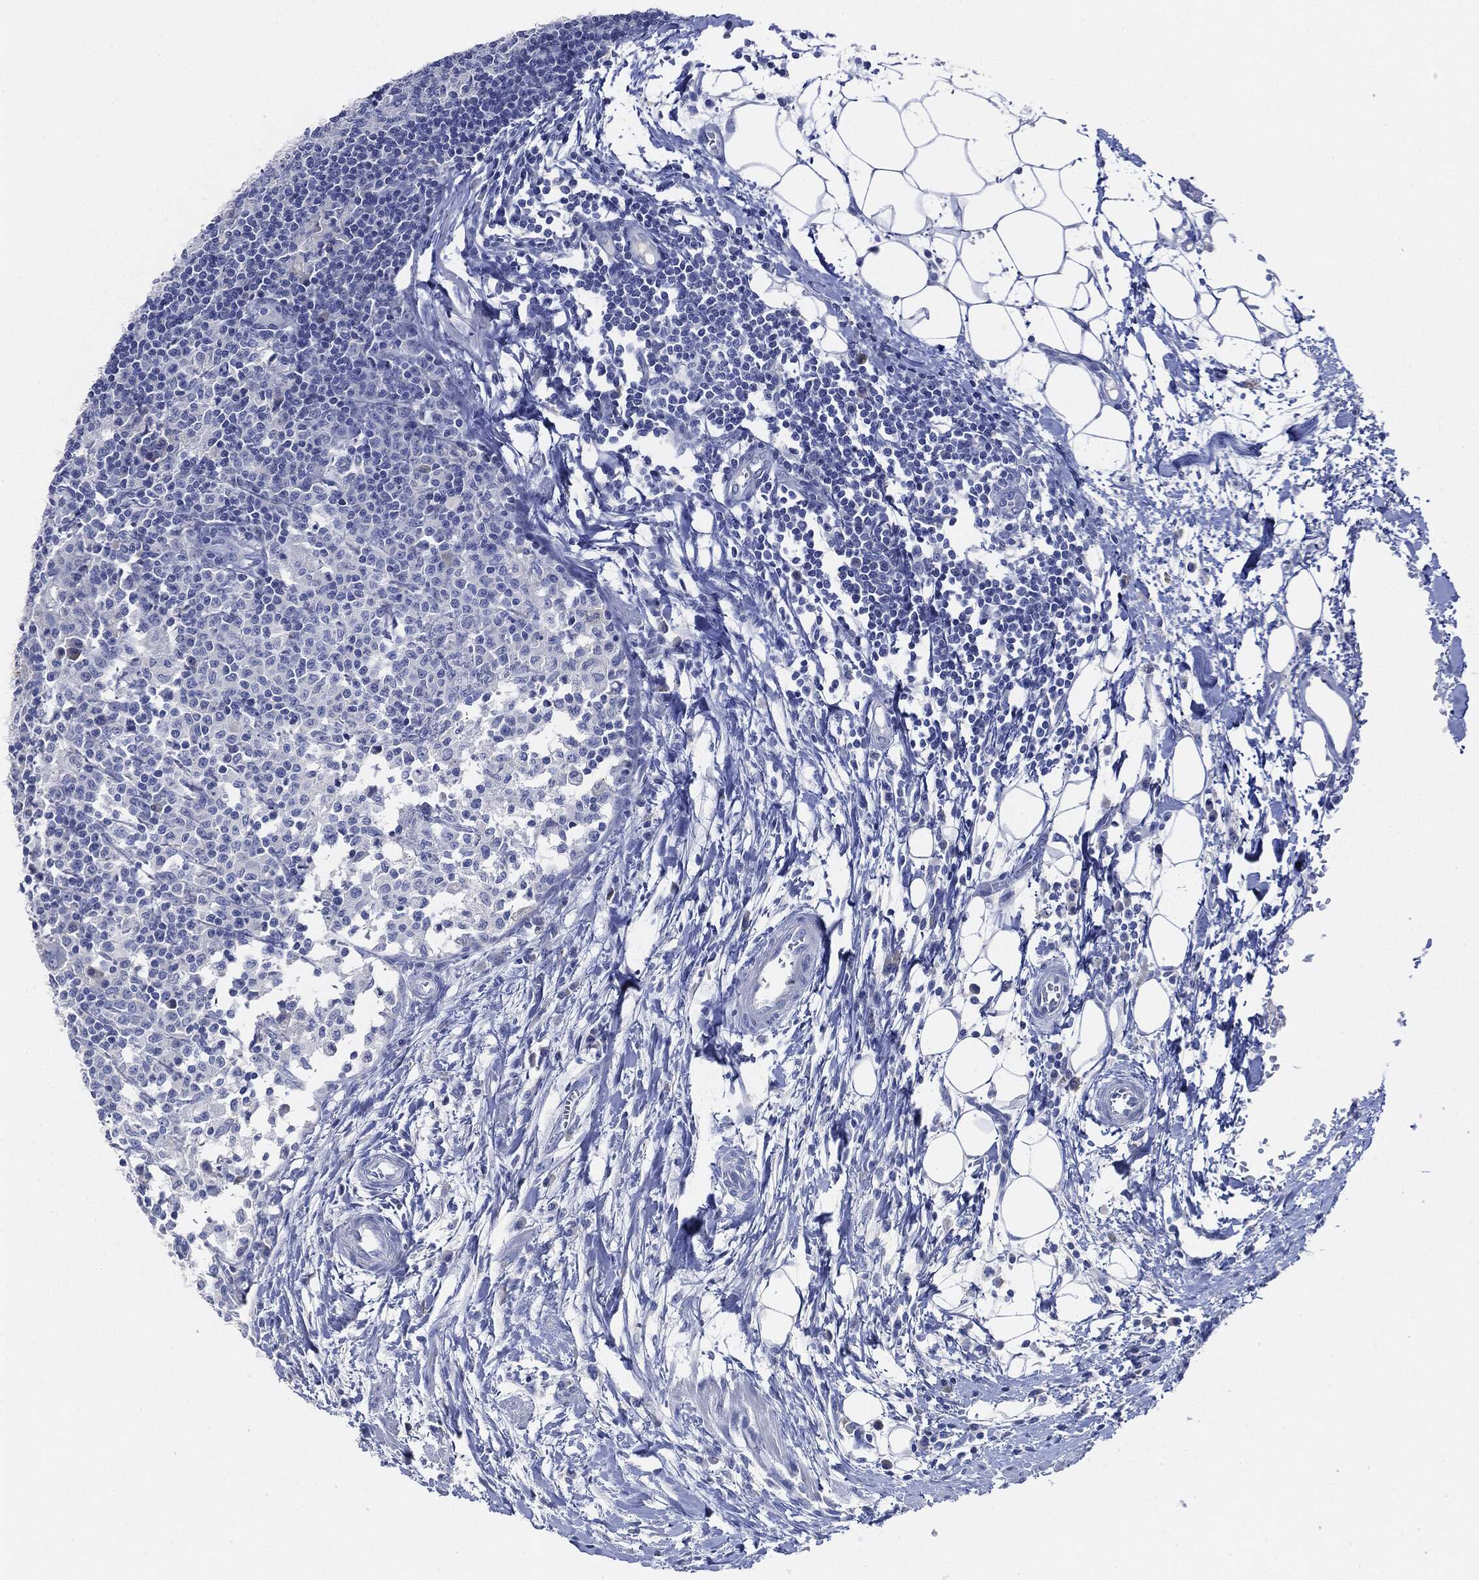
{"staining": {"intensity": "negative", "quantity": "none", "location": "none"}, "tissue": "lymph node", "cell_type": "Germinal center cells", "image_type": "normal", "snomed": [{"axis": "morphology", "description": "Normal tissue, NOS"}, {"axis": "topography", "description": "Lymph node"}], "caption": "High power microscopy photomicrograph of an immunohistochemistry (IHC) photomicrograph of benign lymph node, revealing no significant expression in germinal center cells.", "gene": "AFP", "patient": {"sex": "female", "age": 72}}